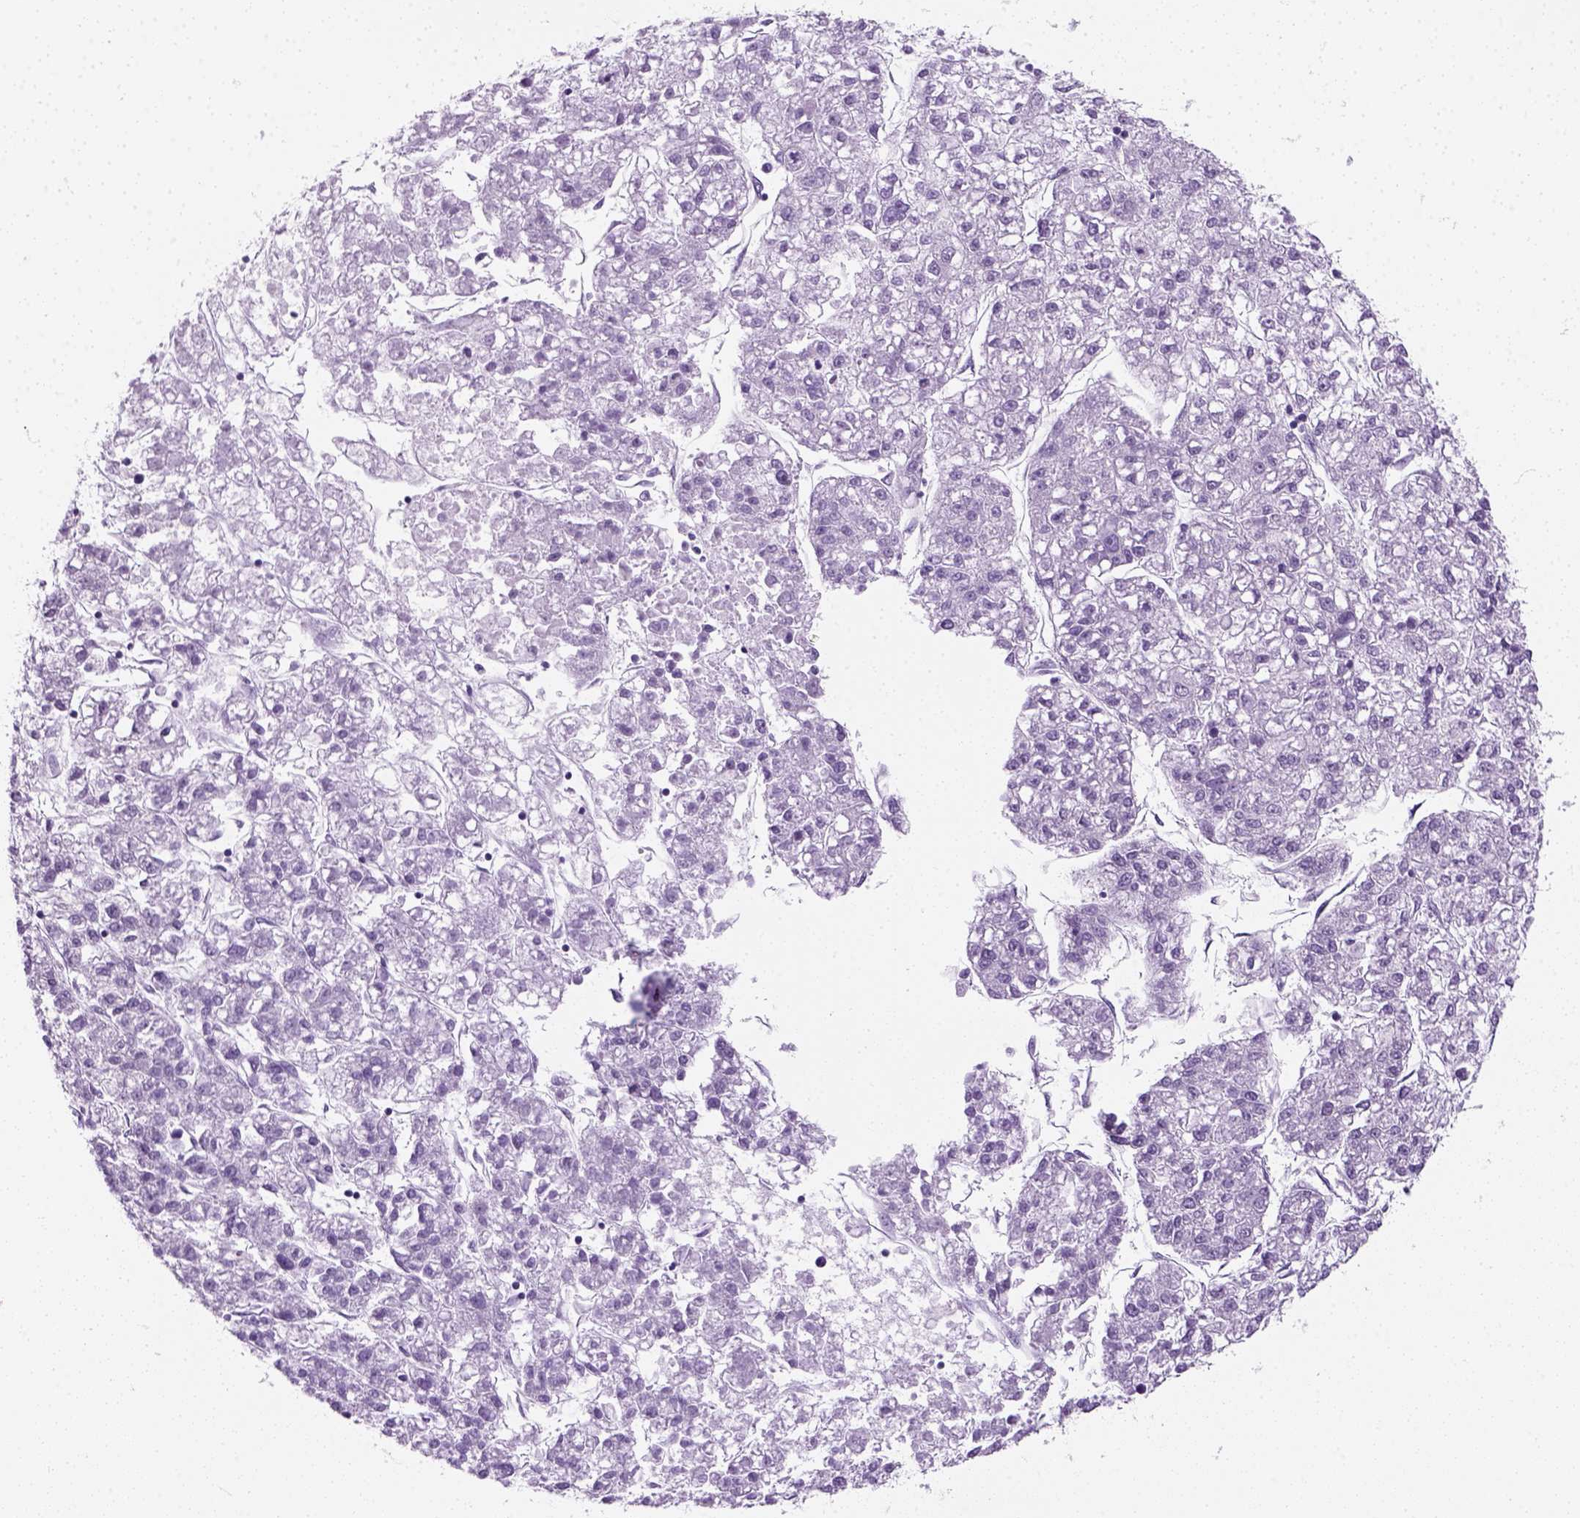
{"staining": {"intensity": "negative", "quantity": "none", "location": "none"}, "tissue": "liver cancer", "cell_type": "Tumor cells", "image_type": "cancer", "snomed": [{"axis": "morphology", "description": "Carcinoma, Hepatocellular, NOS"}, {"axis": "topography", "description": "Liver"}], "caption": "Tumor cells show no significant staining in hepatocellular carcinoma (liver). Brightfield microscopy of immunohistochemistry stained with DAB (3,3'-diaminobenzidine) (brown) and hematoxylin (blue), captured at high magnification.", "gene": "SLC12A5", "patient": {"sex": "male", "age": 56}}